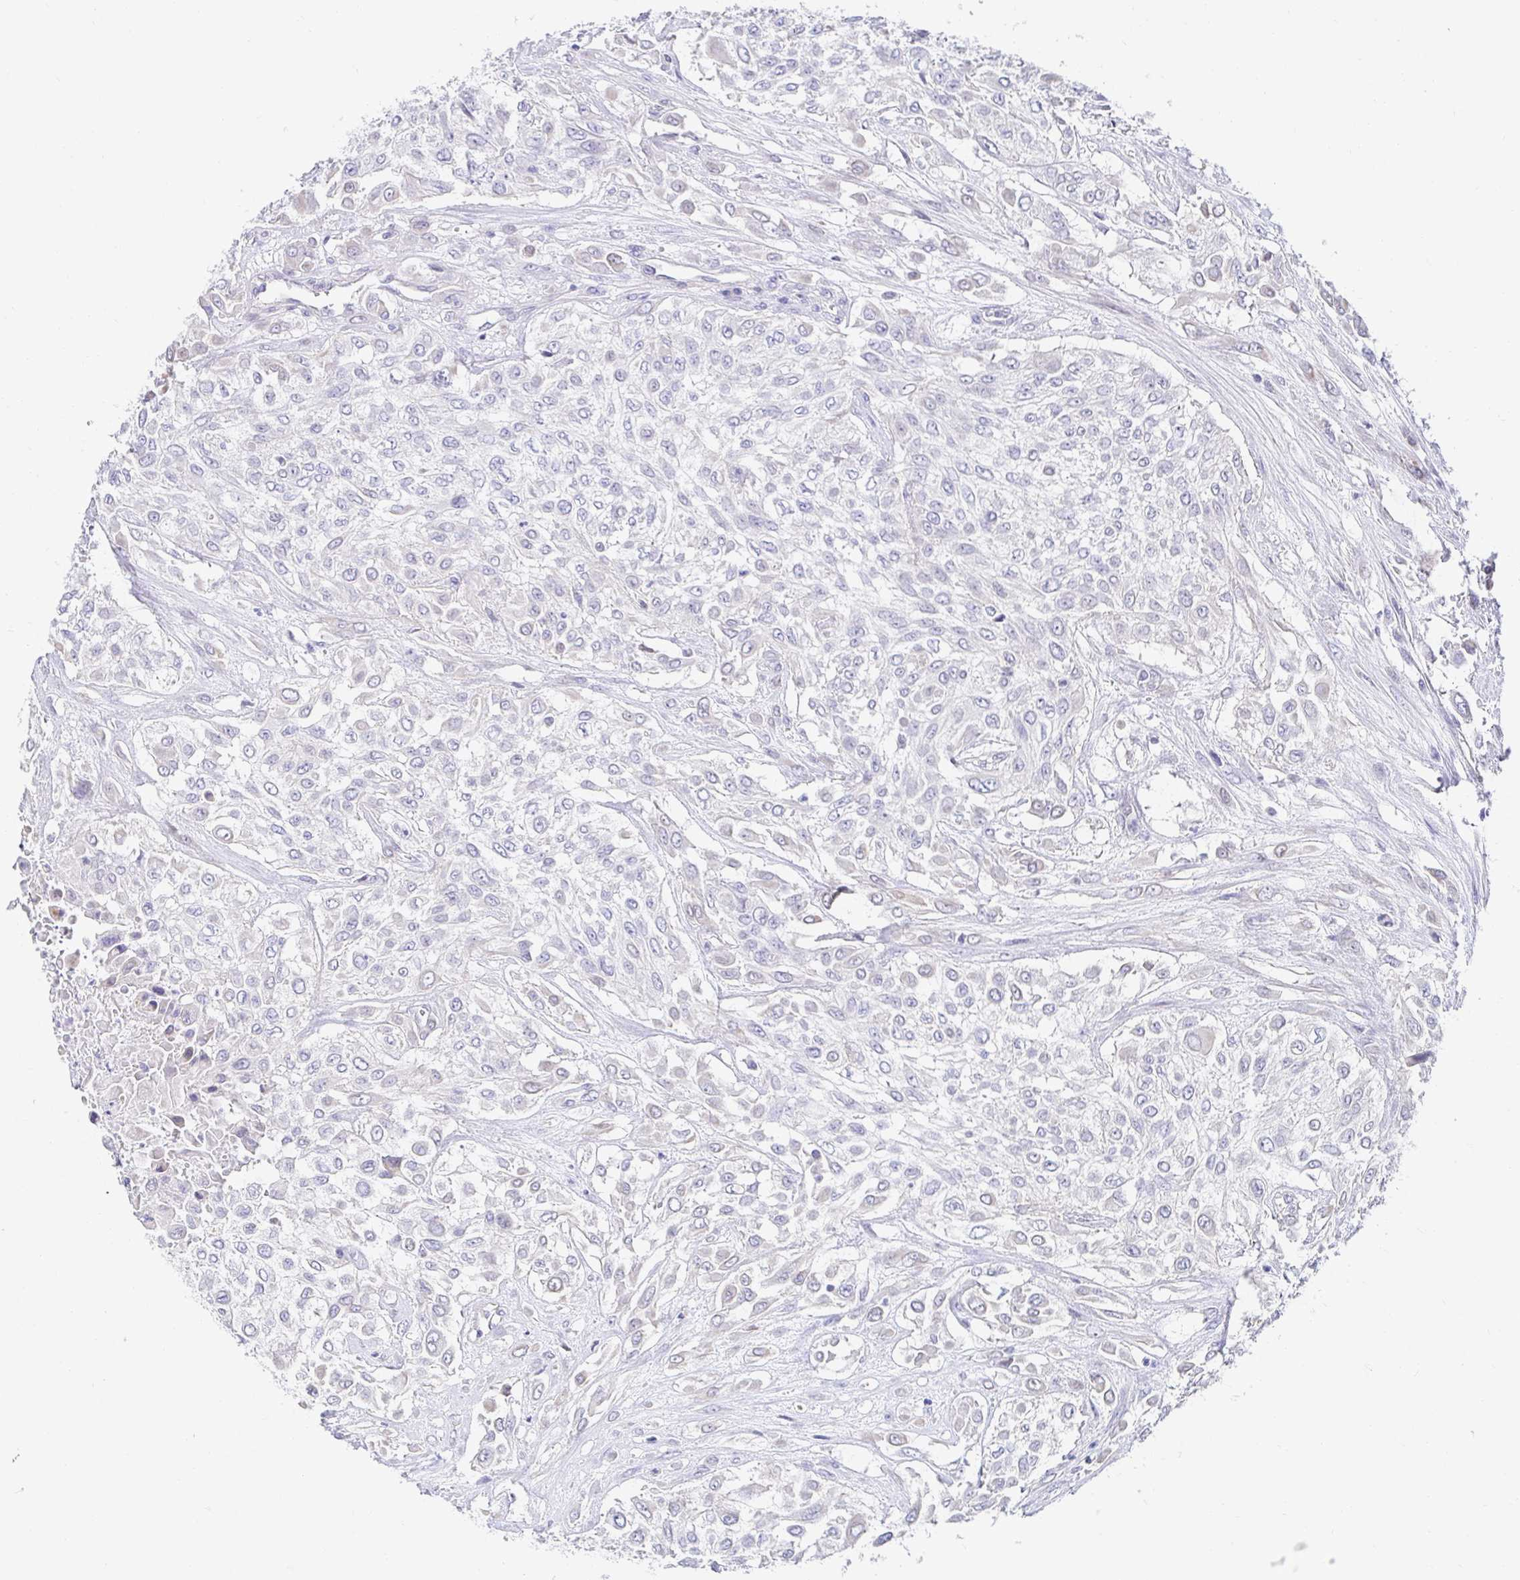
{"staining": {"intensity": "negative", "quantity": "none", "location": "none"}, "tissue": "urothelial cancer", "cell_type": "Tumor cells", "image_type": "cancer", "snomed": [{"axis": "morphology", "description": "Urothelial carcinoma, High grade"}, {"axis": "topography", "description": "Urinary bladder"}], "caption": "The micrograph shows no significant positivity in tumor cells of urothelial carcinoma (high-grade).", "gene": "AKAP14", "patient": {"sex": "male", "age": 57}}